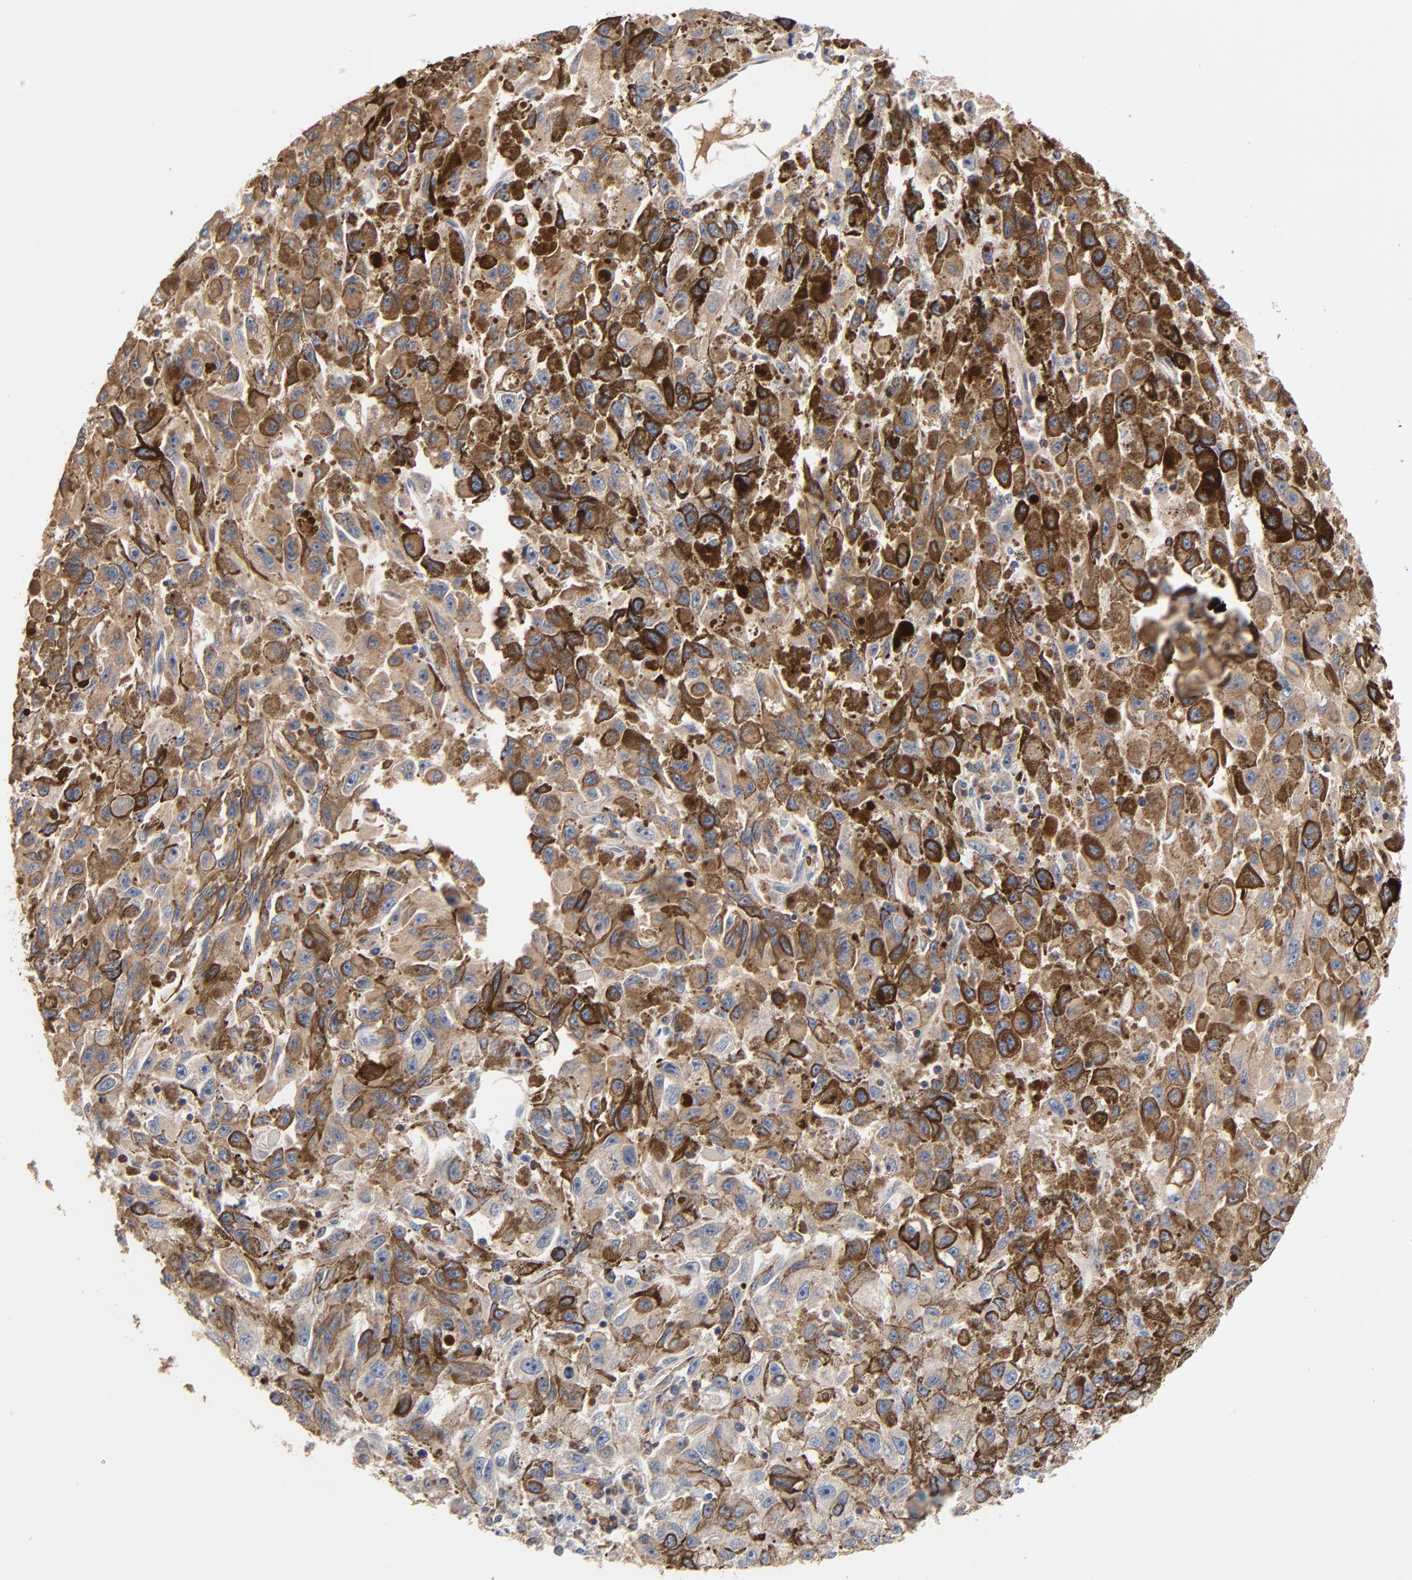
{"staining": {"intensity": "moderate", "quantity": "25%-75%", "location": "cytoplasmic/membranous"}, "tissue": "melanoma", "cell_type": "Tumor cells", "image_type": "cancer", "snomed": [{"axis": "morphology", "description": "Malignant melanoma, NOS"}, {"axis": "topography", "description": "Skin"}], "caption": "Immunohistochemistry (IHC) of human melanoma shows medium levels of moderate cytoplasmic/membranous staining in about 25%-75% of tumor cells. (DAB = brown stain, brightfield microscopy at high magnification).", "gene": "SKAP1", "patient": {"sex": "female", "age": 104}}